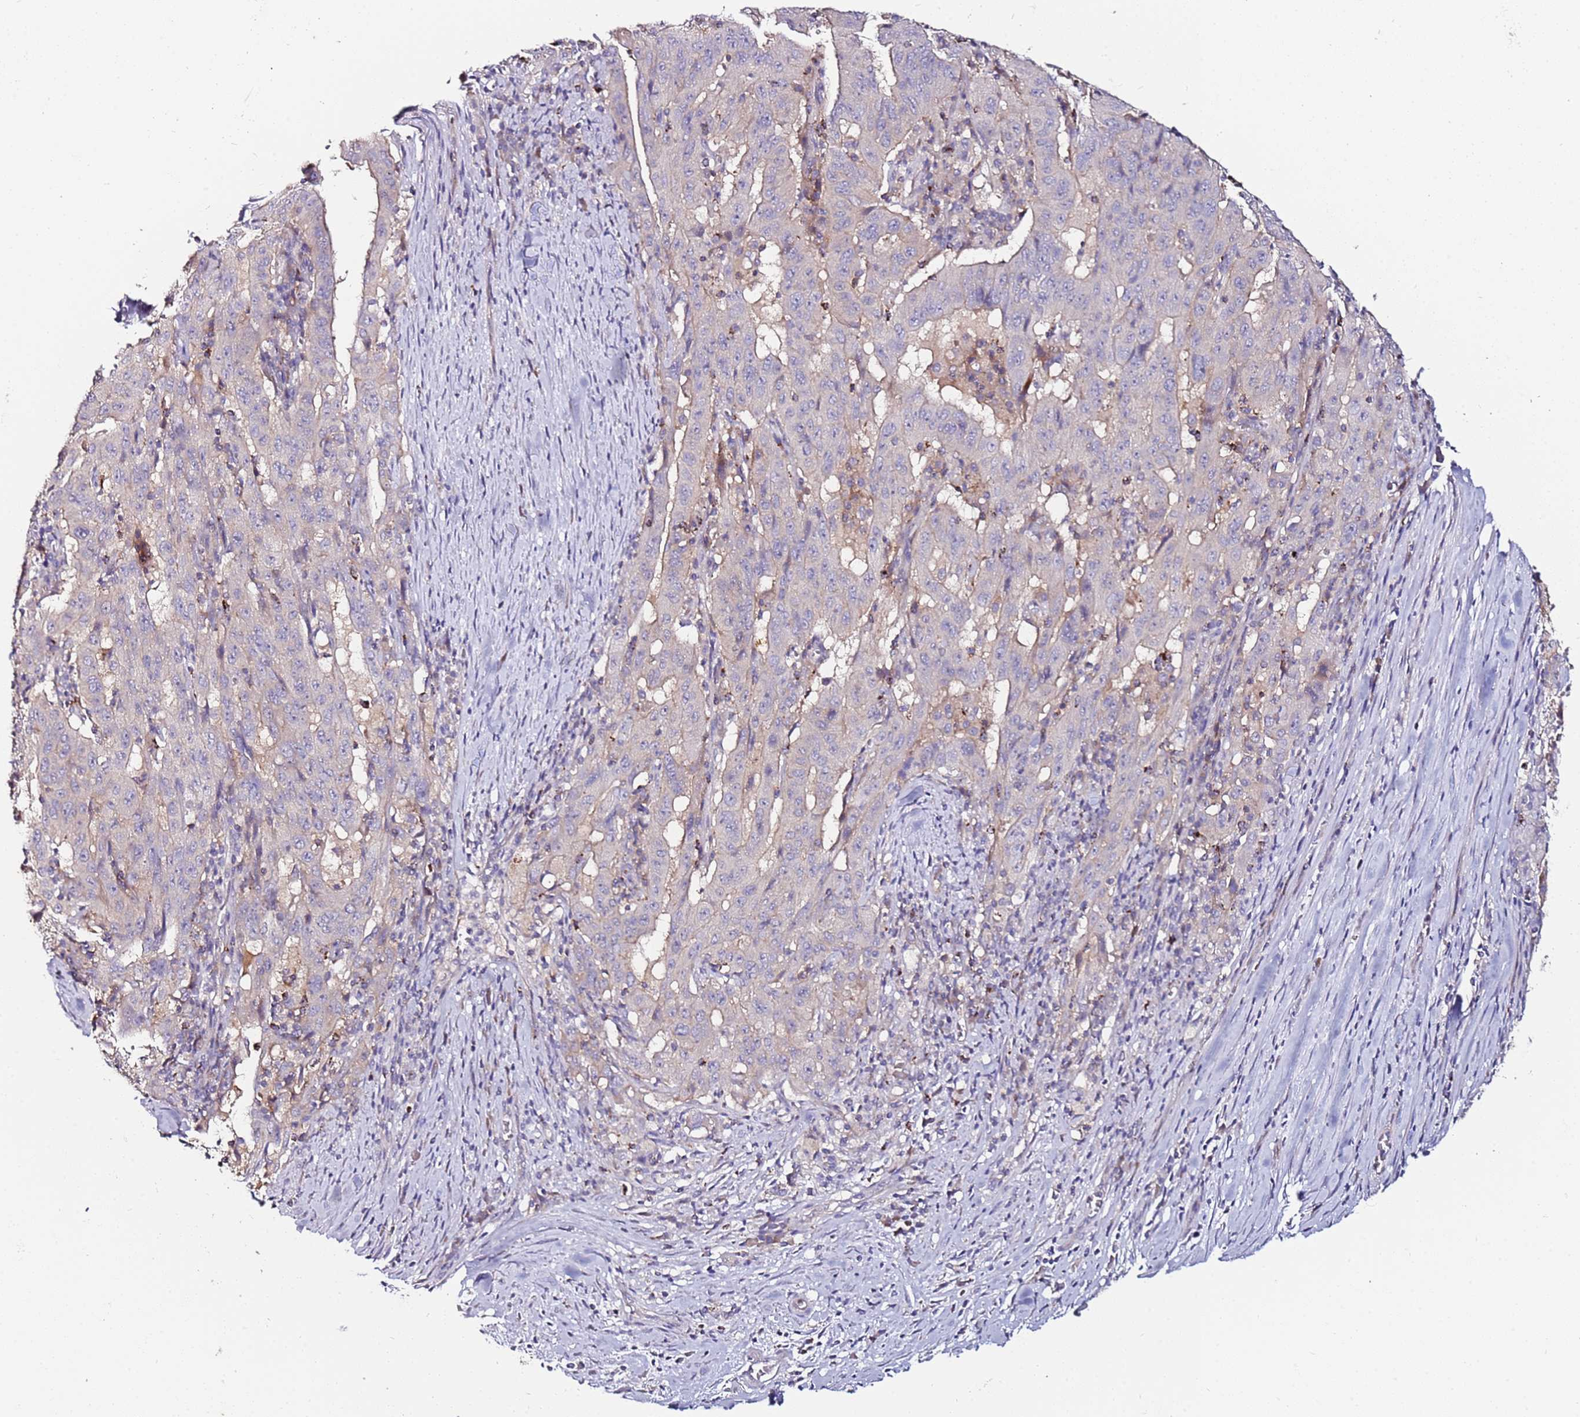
{"staining": {"intensity": "negative", "quantity": "none", "location": "none"}, "tissue": "pancreatic cancer", "cell_type": "Tumor cells", "image_type": "cancer", "snomed": [{"axis": "morphology", "description": "Adenocarcinoma, NOS"}, {"axis": "topography", "description": "Pancreas"}], "caption": "Pancreatic cancer stained for a protein using immunohistochemistry (IHC) demonstrates no staining tumor cells.", "gene": "SRRM5", "patient": {"sex": "male", "age": 63}}